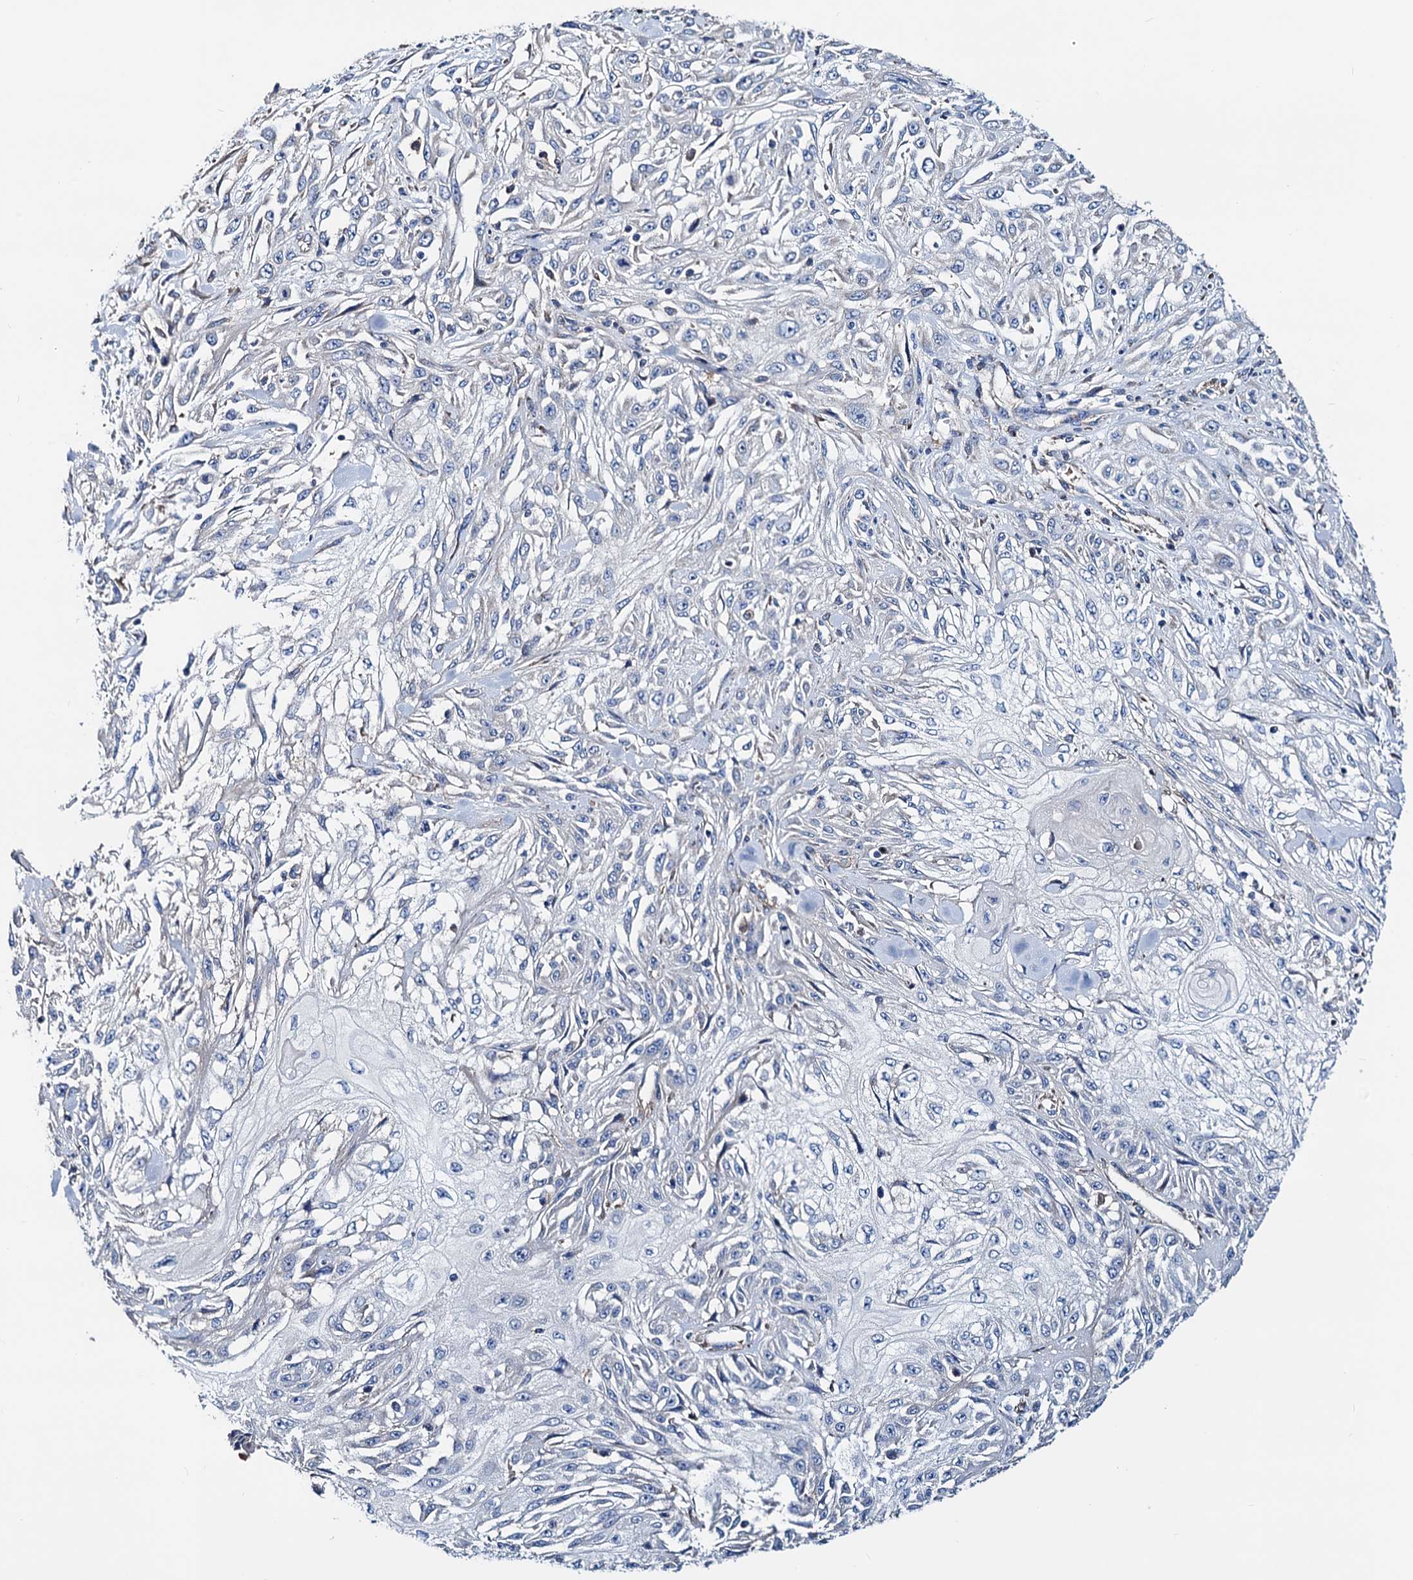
{"staining": {"intensity": "negative", "quantity": "none", "location": "none"}, "tissue": "skin cancer", "cell_type": "Tumor cells", "image_type": "cancer", "snomed": [{"axis": "morphology", "description": "Squamous cell carcinoma, NOS"}, {"axis": "morphology", "description": "Squamous cell carcinoma, metastatic, NOS"}, {"axis": "topography", "description": "Skin"}, {"axis": "topography", "description": "Lymph node"}], "caption": "Tumor cells are negative for brown protein staining in skin cancer.", "gene": "GCOM1", "patient": {"sex": "male", "age": 75}}